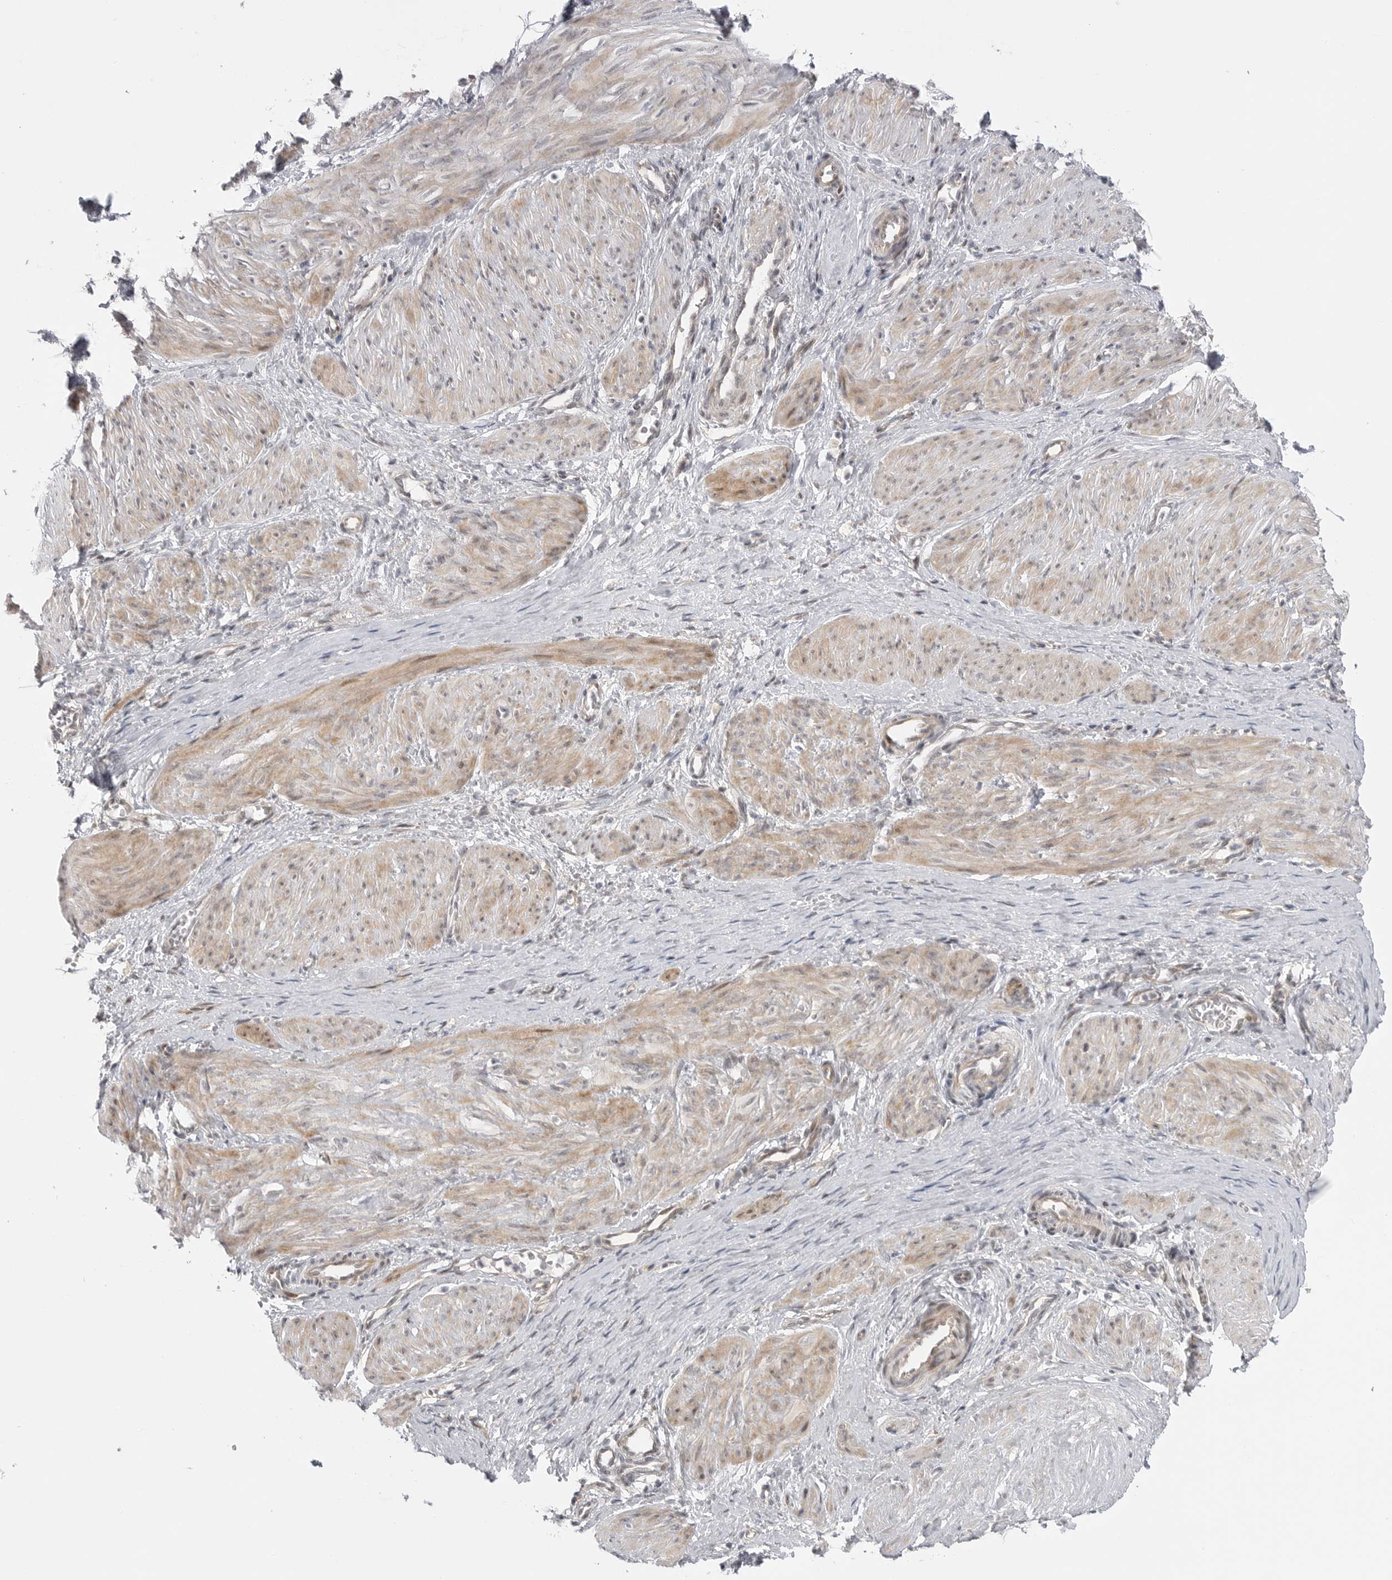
{"staining": {"intensity": "moderate", "quantity": ">75%", "location": "cytoplasmic/membranous,nuclear"}, "tissue": "smooth muscle", "cell_type": "Smooth muscle cells", "image_type": "normal", "snomed": [{"axis": "morphology", "description": "Normal tissue, NOS"}, {"axis": "topography", "description": "Endometrium"}], "caption": "This histopathology image demonstrates immunohistochemistry (IHC) staining of normal human smooth muscle, with medium moderate cytoplasmic/membranous,nuclear expression in about >75% of smooth muscle cells.", "gene": "GGT6", "patient": {"sex": "female", "age": 33}}